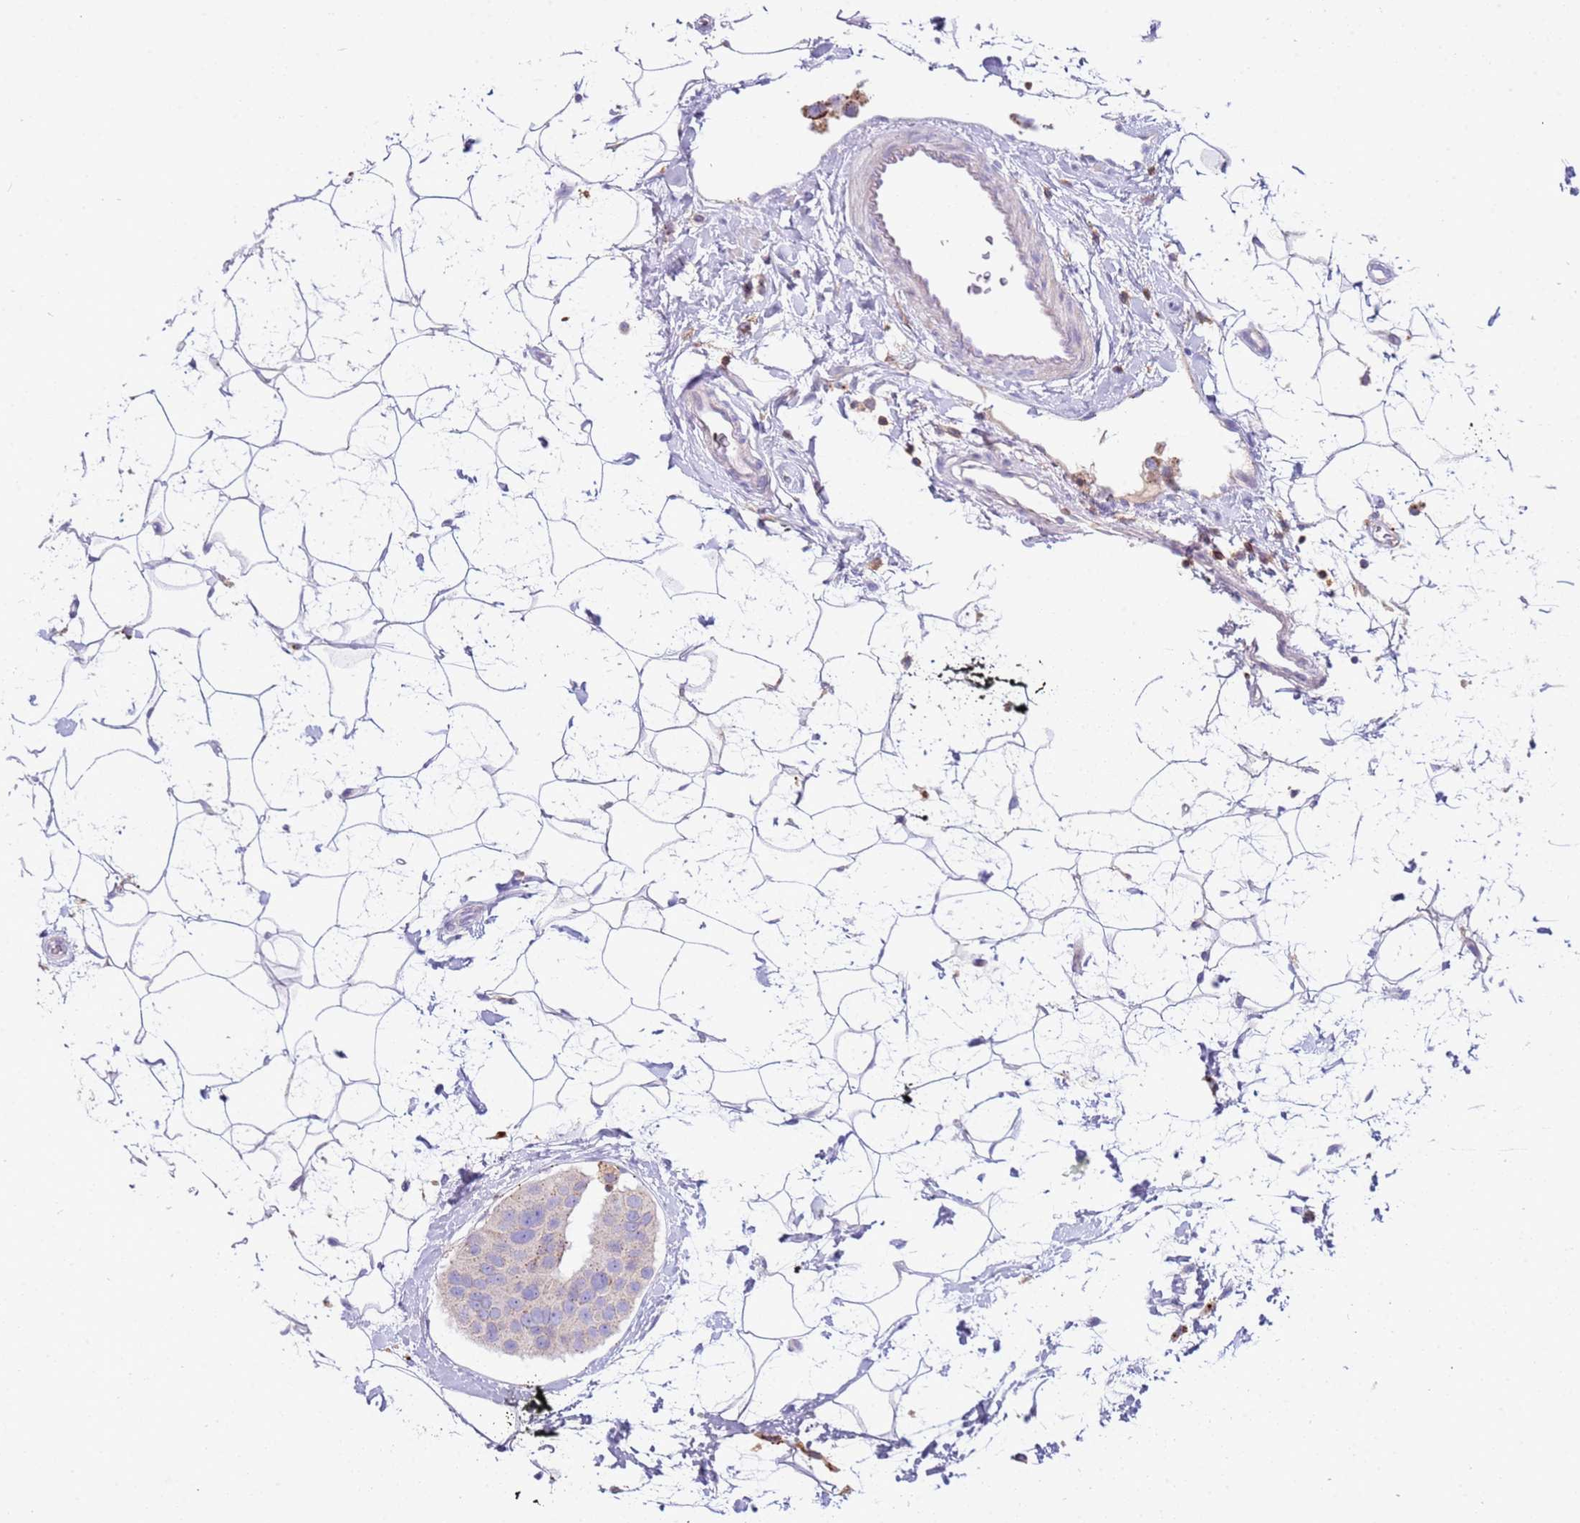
{"staining": {"intensity": "negative", "quantity": "none", "location": "none"}, "tissue": "breast cancer", "cell_type": "Tumor cells", "image_type": "cancer", "snomed": [{"axis": "morphology", "description": "Normal tissue, NOS"}, {"axis": "morphology", "description": "Duct carcinoma"}, {"axis": "topography", "description": "Breast"}], "caption": "Breast cancer was stained to show a protein in brown. There is no significant positivity in tumor cells. (Brightfield microscopy of DAB IHC at high magnification).", "gene": "TTPAL", "patient": {"sex": "female", "age": 39}}